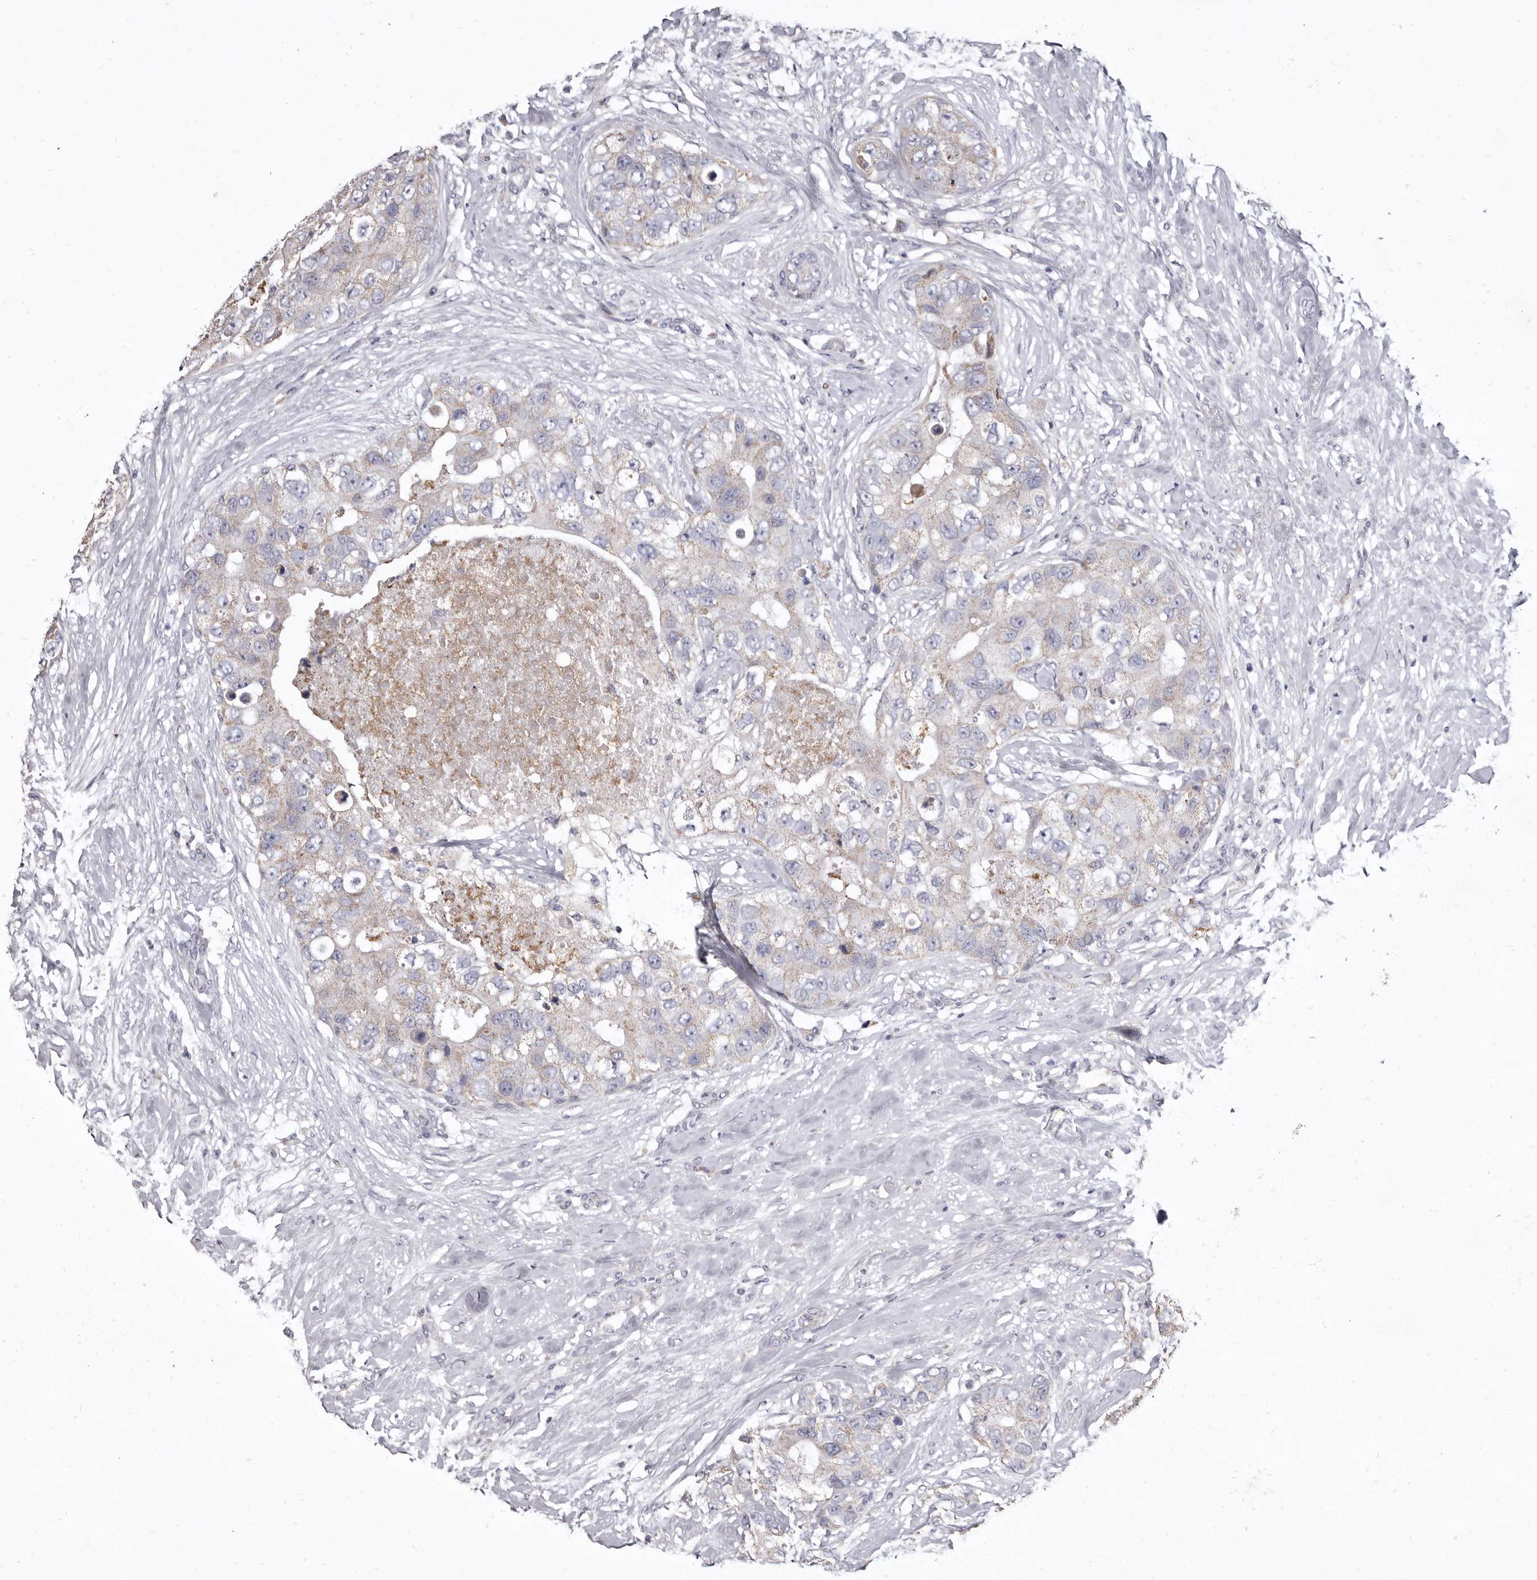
{"staining": {"intensity": "weak", "quantity": "<25%", "location": "cytoplasmic/membranous"}, "tissue": "breast cancer", "cell_type": "Tumor cells", "image_type": "cancer", "snomed": [{"axis": "morphology", "description": "Duct carcinoma"}, {"axis": "topography", "description": "Breast"}], "caption": "Protein analysis of breast invasive ductal carcinoma exhibits no significant positivity in tumor cells.", "gene": "CYP2E1", "patient": {"sex": "female", "age": 62}}